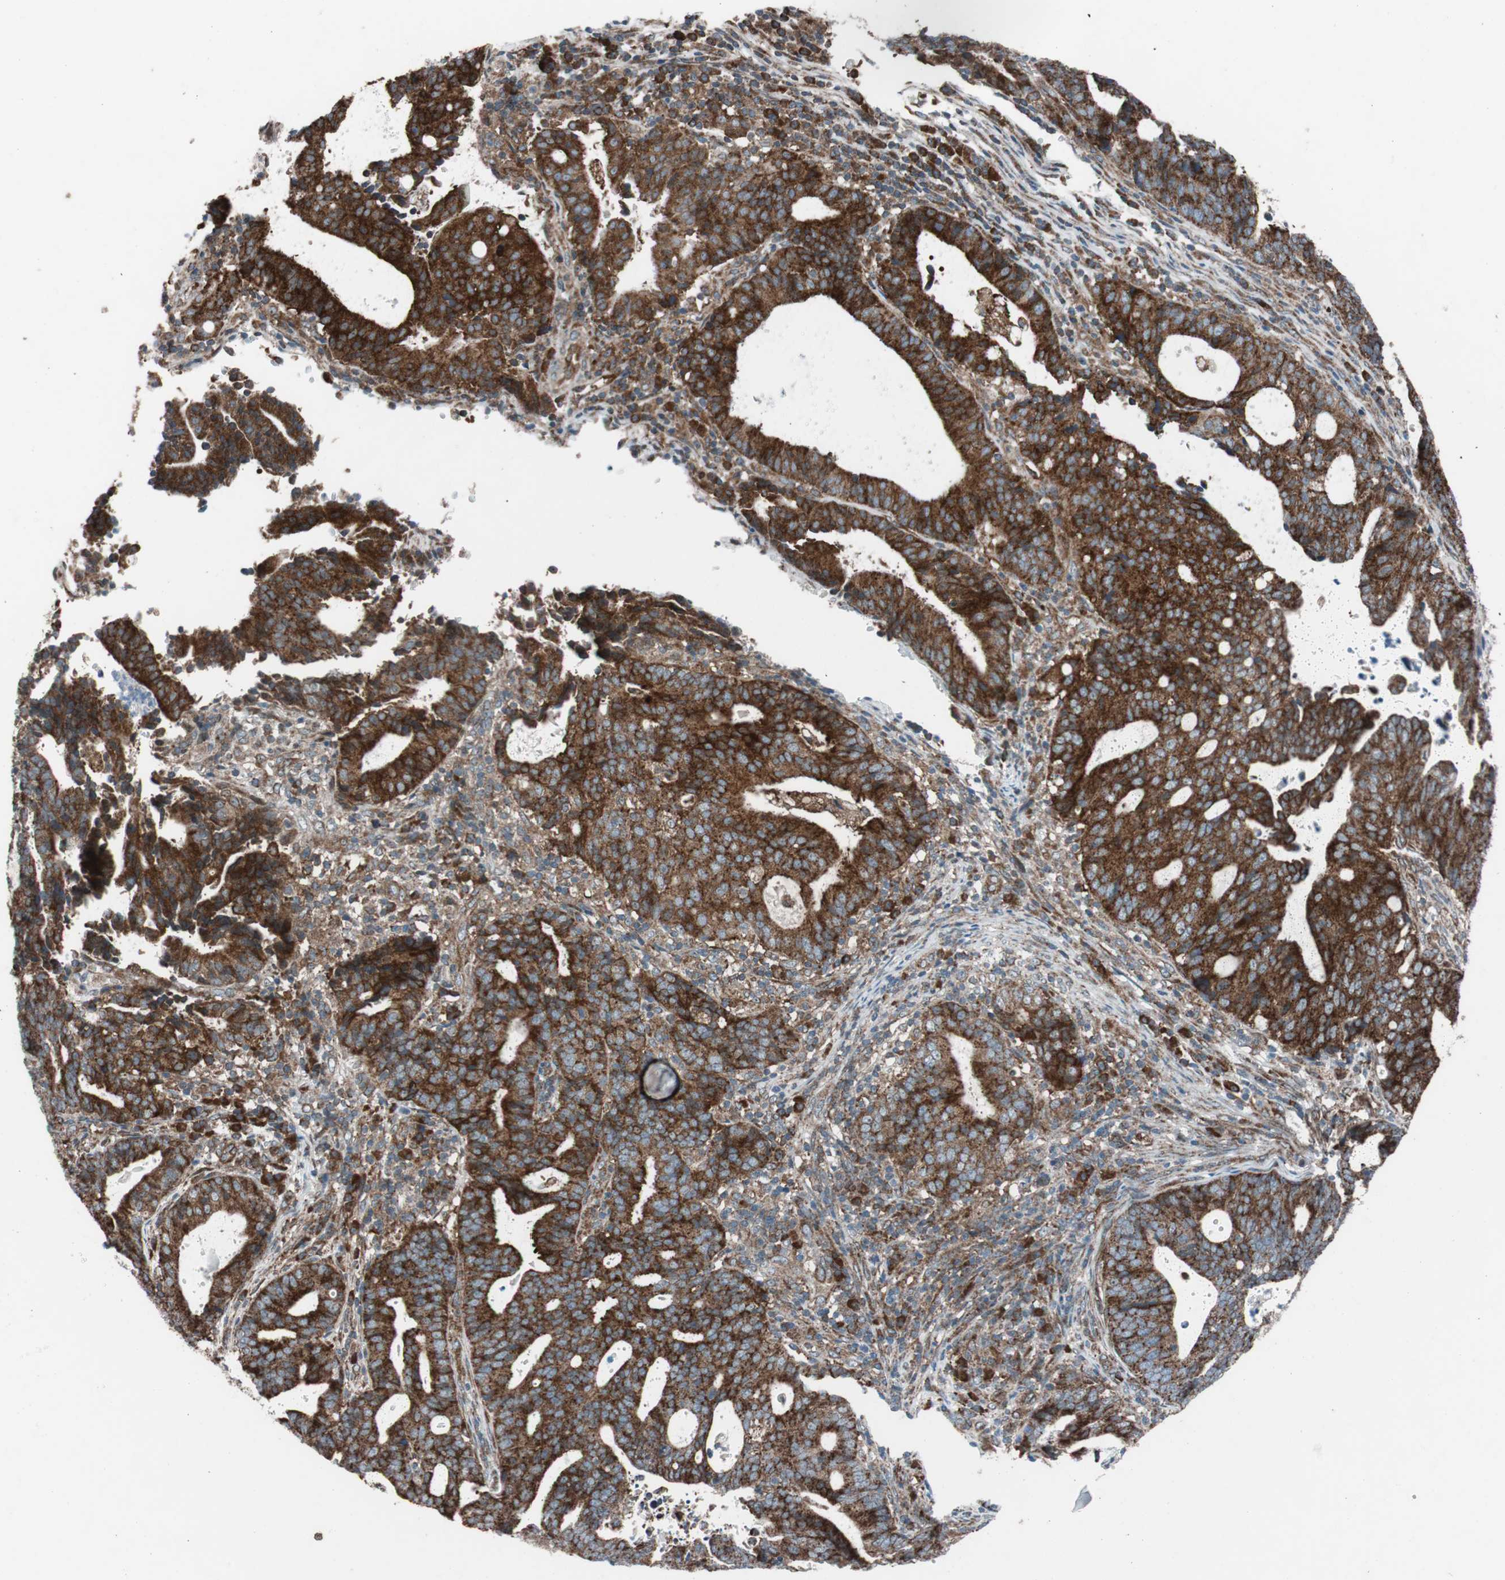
{"staining": {"intensity": "strong", "quantity": ">75%", "location": "cytoplasmic/membranous"}, "tissue": "endometrial cancer", "cell_type": "Tumor cells", "image_type": "cancer", "snomed": [{"axis": "morphology", "description": "Adenocarcinoma, NOS"}, {"axis": "topography", "description": "Uterus"}], "caption": "An immunohistochemistry histopathology image of tumor tissue is shown. Protein staining in brown highlights strong cytoplasmic/membranous positivity in adenocarcinoma (endometrial) within tumor cells. (DAB = brown stain, brightfield microscopy at high magnification).", "gene": "CCL14", "patient": {"sex": "female", "age": 83}}